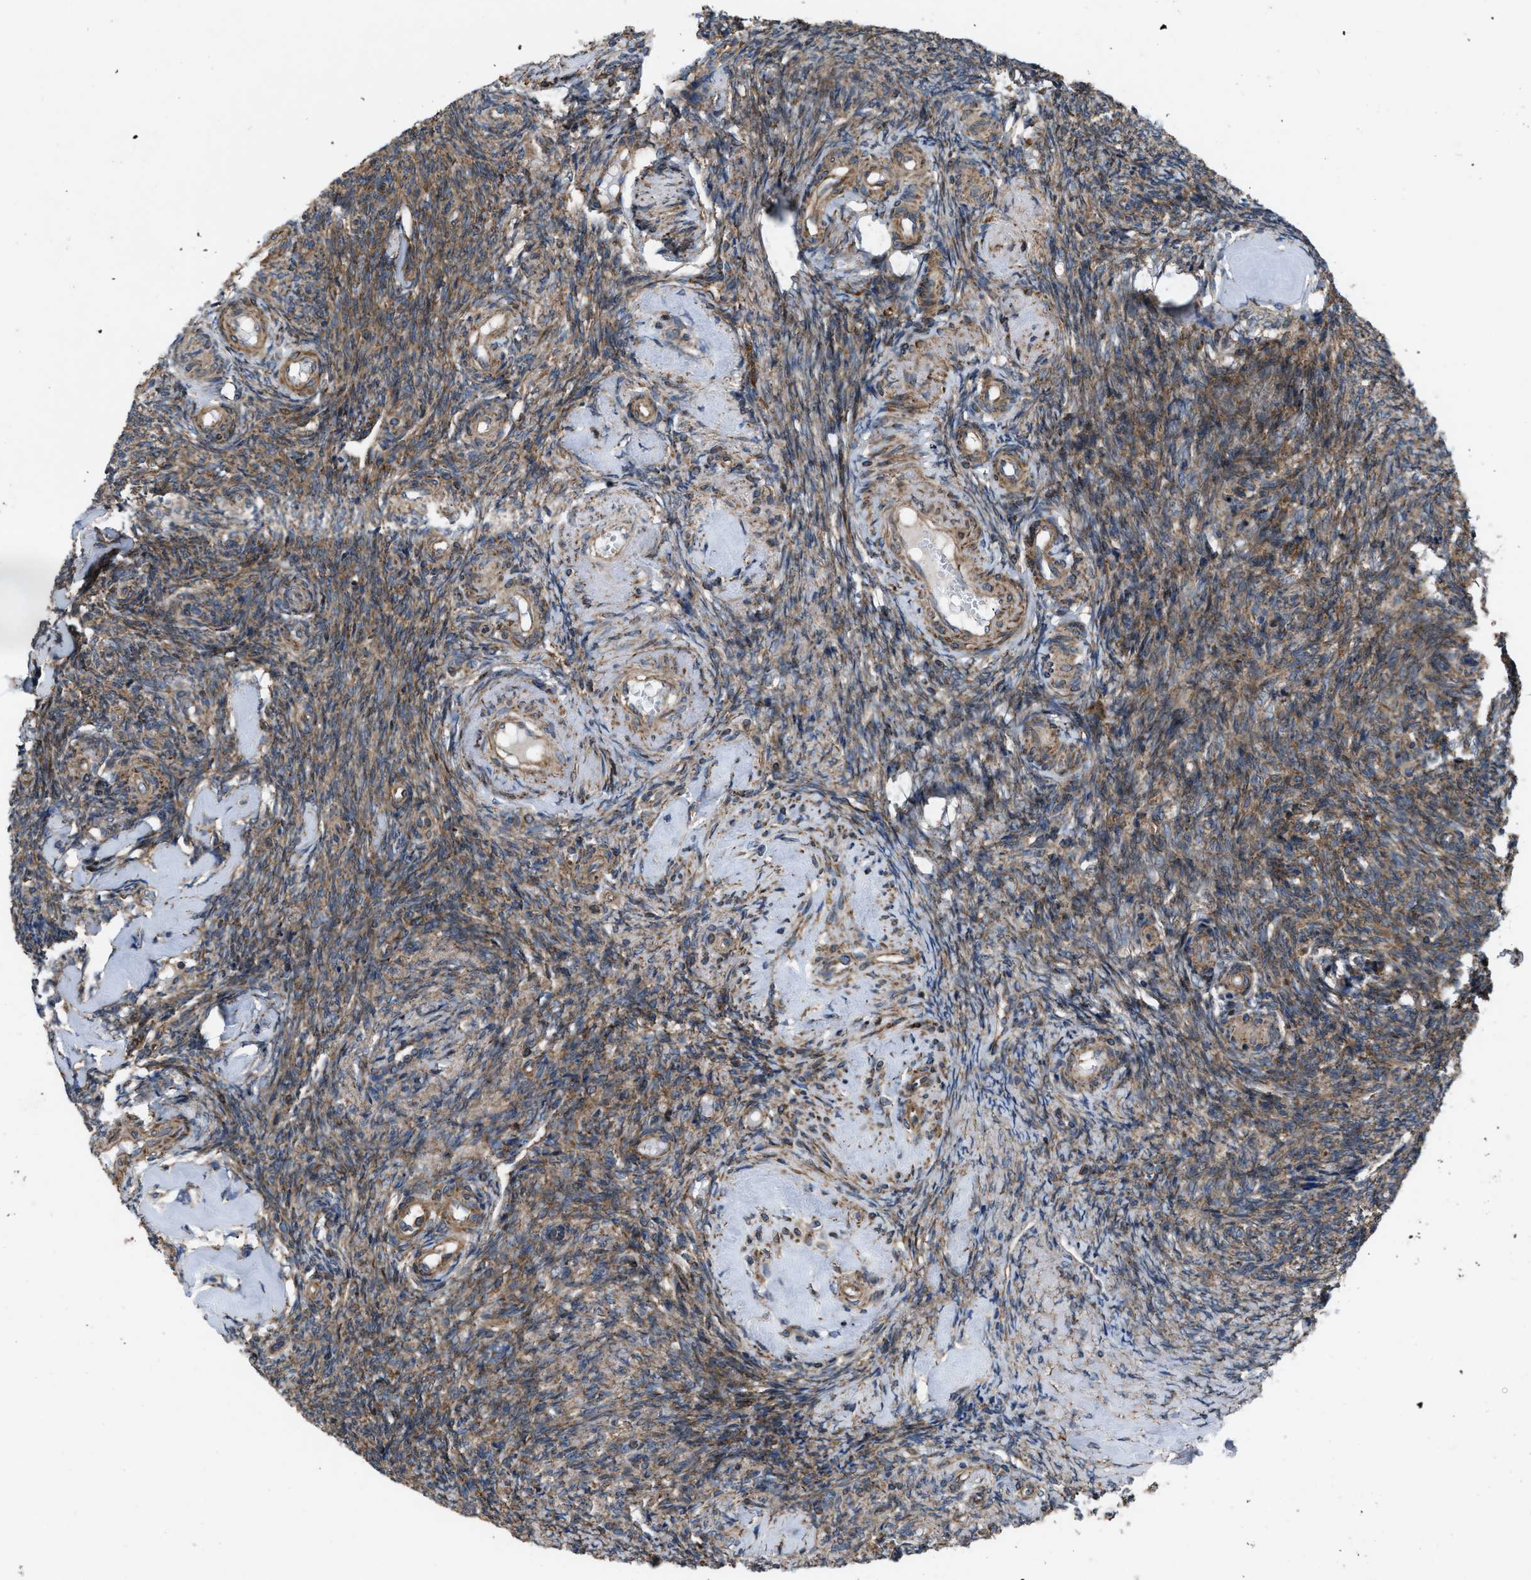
{"staining": {"intensity": "moderate", "quantity": ">75%", "location": "cytoplasmic/membranous"}, "tissue": "ovary", "cell_type": "Ovarian stroma cells", "image_type": "normal", "snomed": [{"axis": "morphology", "description": "Normal tissue, NOS"}, {"axis": "topography", "description": "Ovary"}], "caption": "Immunohistochemistry (DAB) staining of benign ovary reveals moderate cytoplasmic/membranous protein positivity in about >75% of ovarian stroma cells.", "gene": "PER3", "patient": {"sex": "female", "age": 41}}